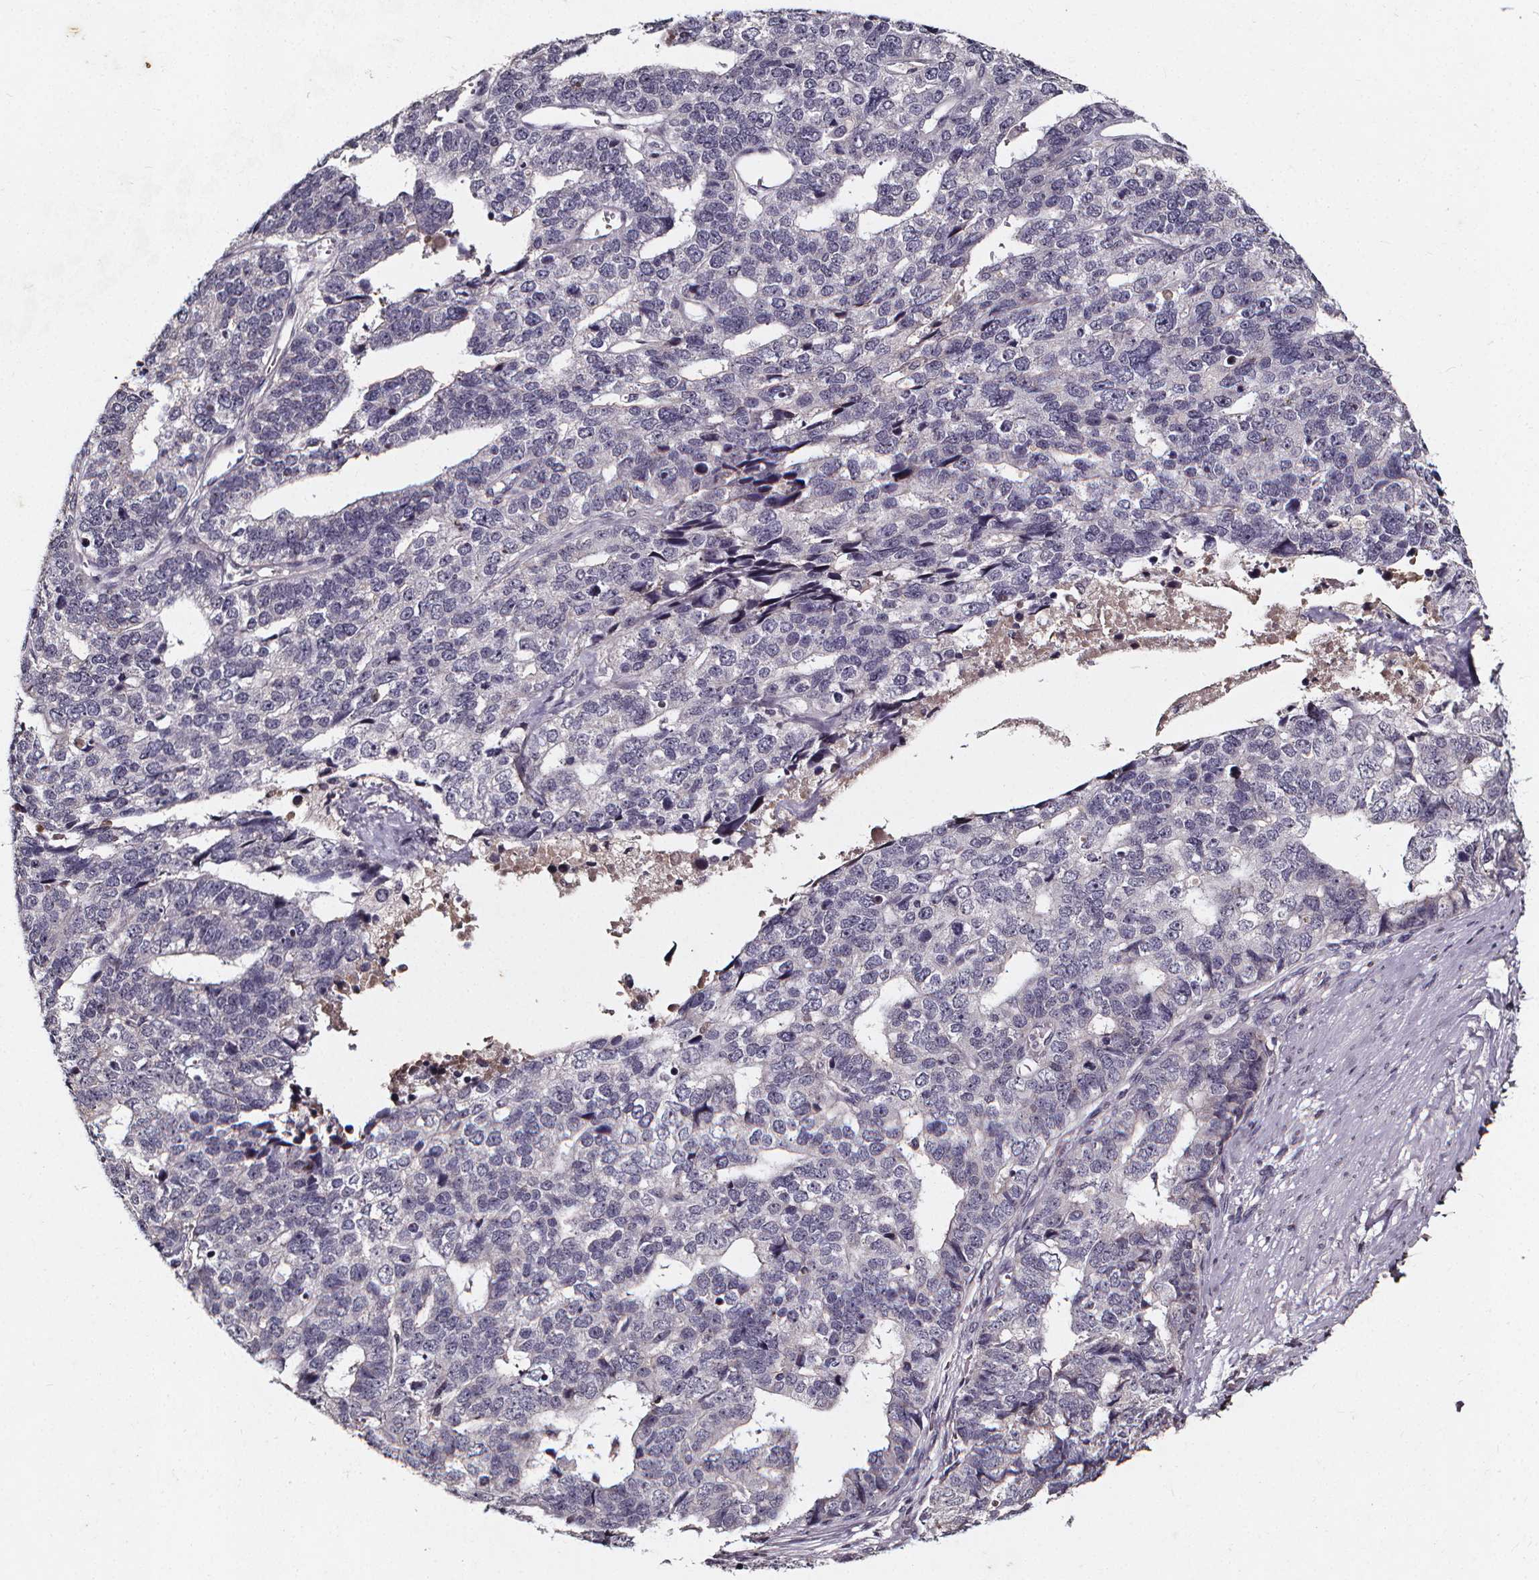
{"staining": {"intensity": "negative", "quantity": "none", "location": "none"}, "tissue": "stomach cancer", "cell_type": "Tumor cells", "image_type": "cancer", "snomed": [{"axis": "morphology", "description": "Adenocarcinoma, NOS"}, {"axis": "topography", "description": "Stomach"}], "caption": "Stomach cancer (adenocarcinoma) stained for a protein using immunohistochemistry displays no staining tumor cells.", "gene": "SPAG8", "patient": {"sex": "male", "age": 69}}